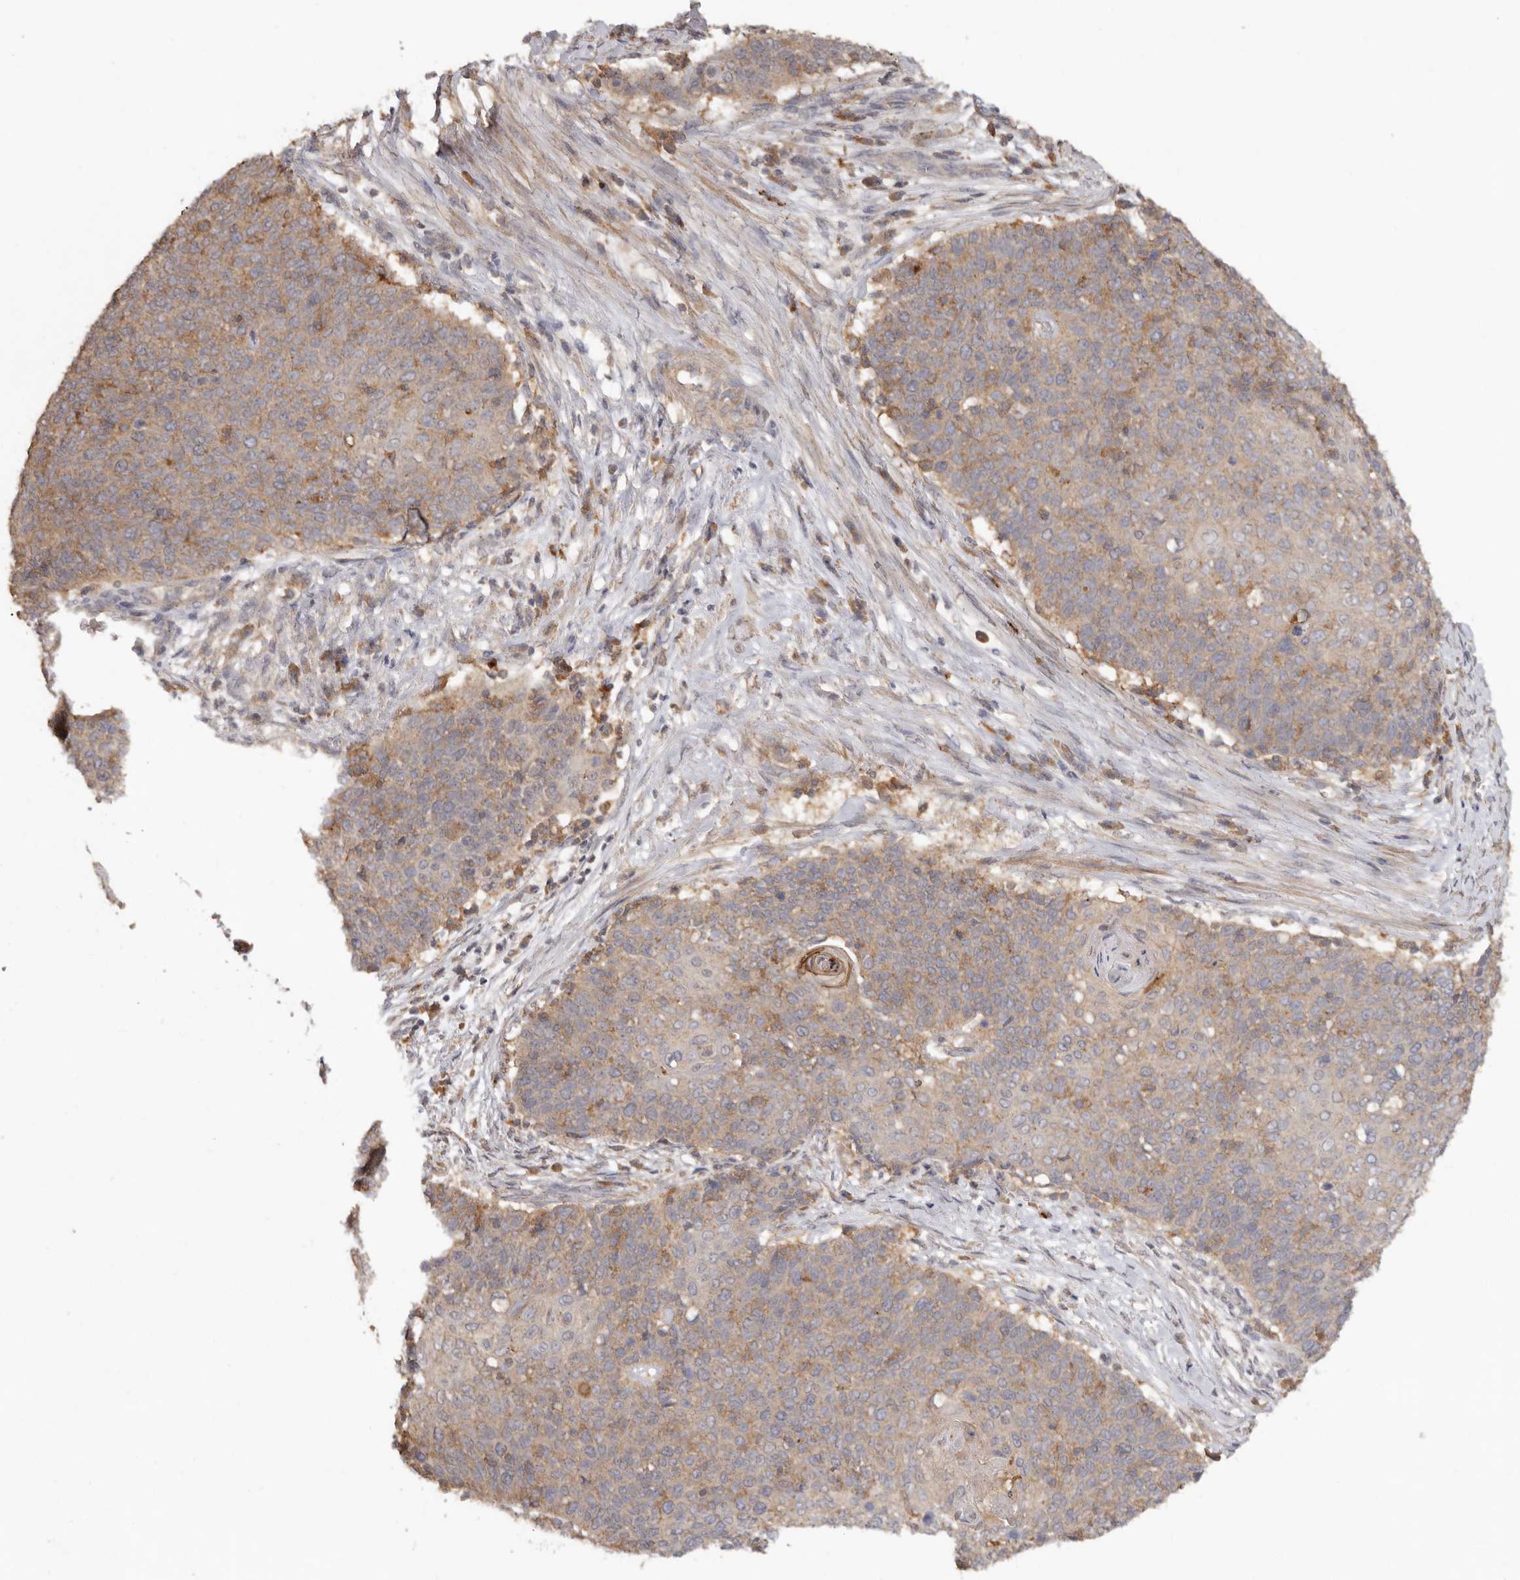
{"staining": {"intensity": "weak", "quantity": "<25%", "location": "cytoplasmic/membranous"}, "tissue": "cervical cancer", "cell_type": "Tumor cells", "image_type": "cancer", "snomed": [{"axis": "morphology", "description": "Squamous cell carcinoma, NOS"}, {"axis": "topography", "description": "Cervix"}], "caption": "Tumor cells show no significant protein staining in cervical cancer.", "gene": "RWDD1", "patient": {"sex": "female", "age": 39}}